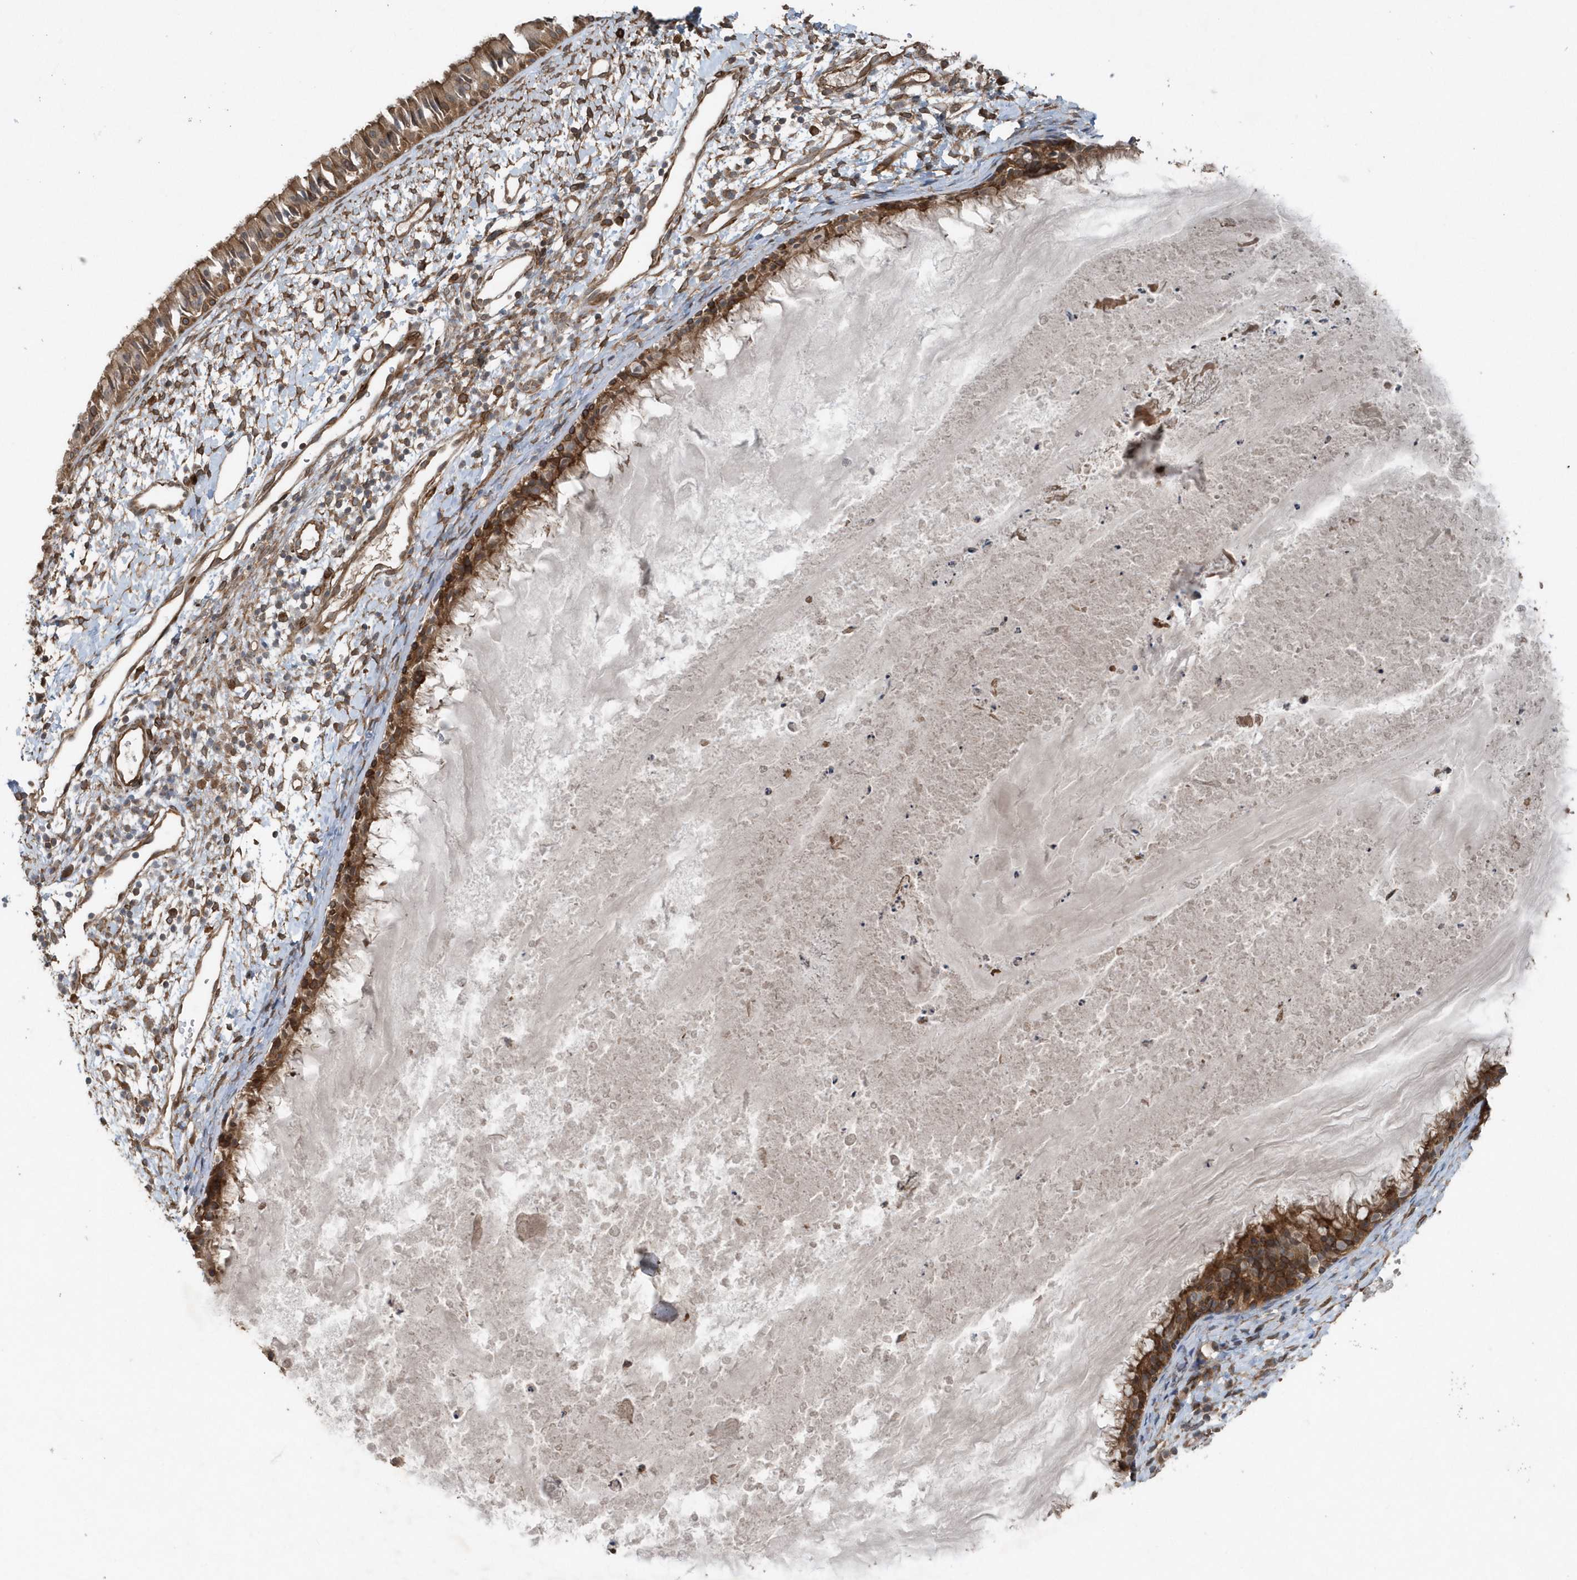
{"staining": {"intensity": "moderate", "quantity": ">75%", "location": "cytoplasmic/membranous"}, "tissue": "nasopharynx", "cell_type": "Respiratory epithelial cells", "image_type": "normal", "snomed": [{"axis": "morphology", "description": "Normal tissue, NOS"}, {"axis": "topography", "description": "Nasopharynx"}], "caption": "Immunohistochemistry (IHC) (DAB) staining of unremarkable nasopharynx displays moderate cytoplasmic/membranous protein expression in about >75% of respiratory epithelial cells. Ihc stains the protein of interest in brown and the nuclei are stained blue.", "gene": "MCC", "patient": {"sex": "male", "age": 22}}